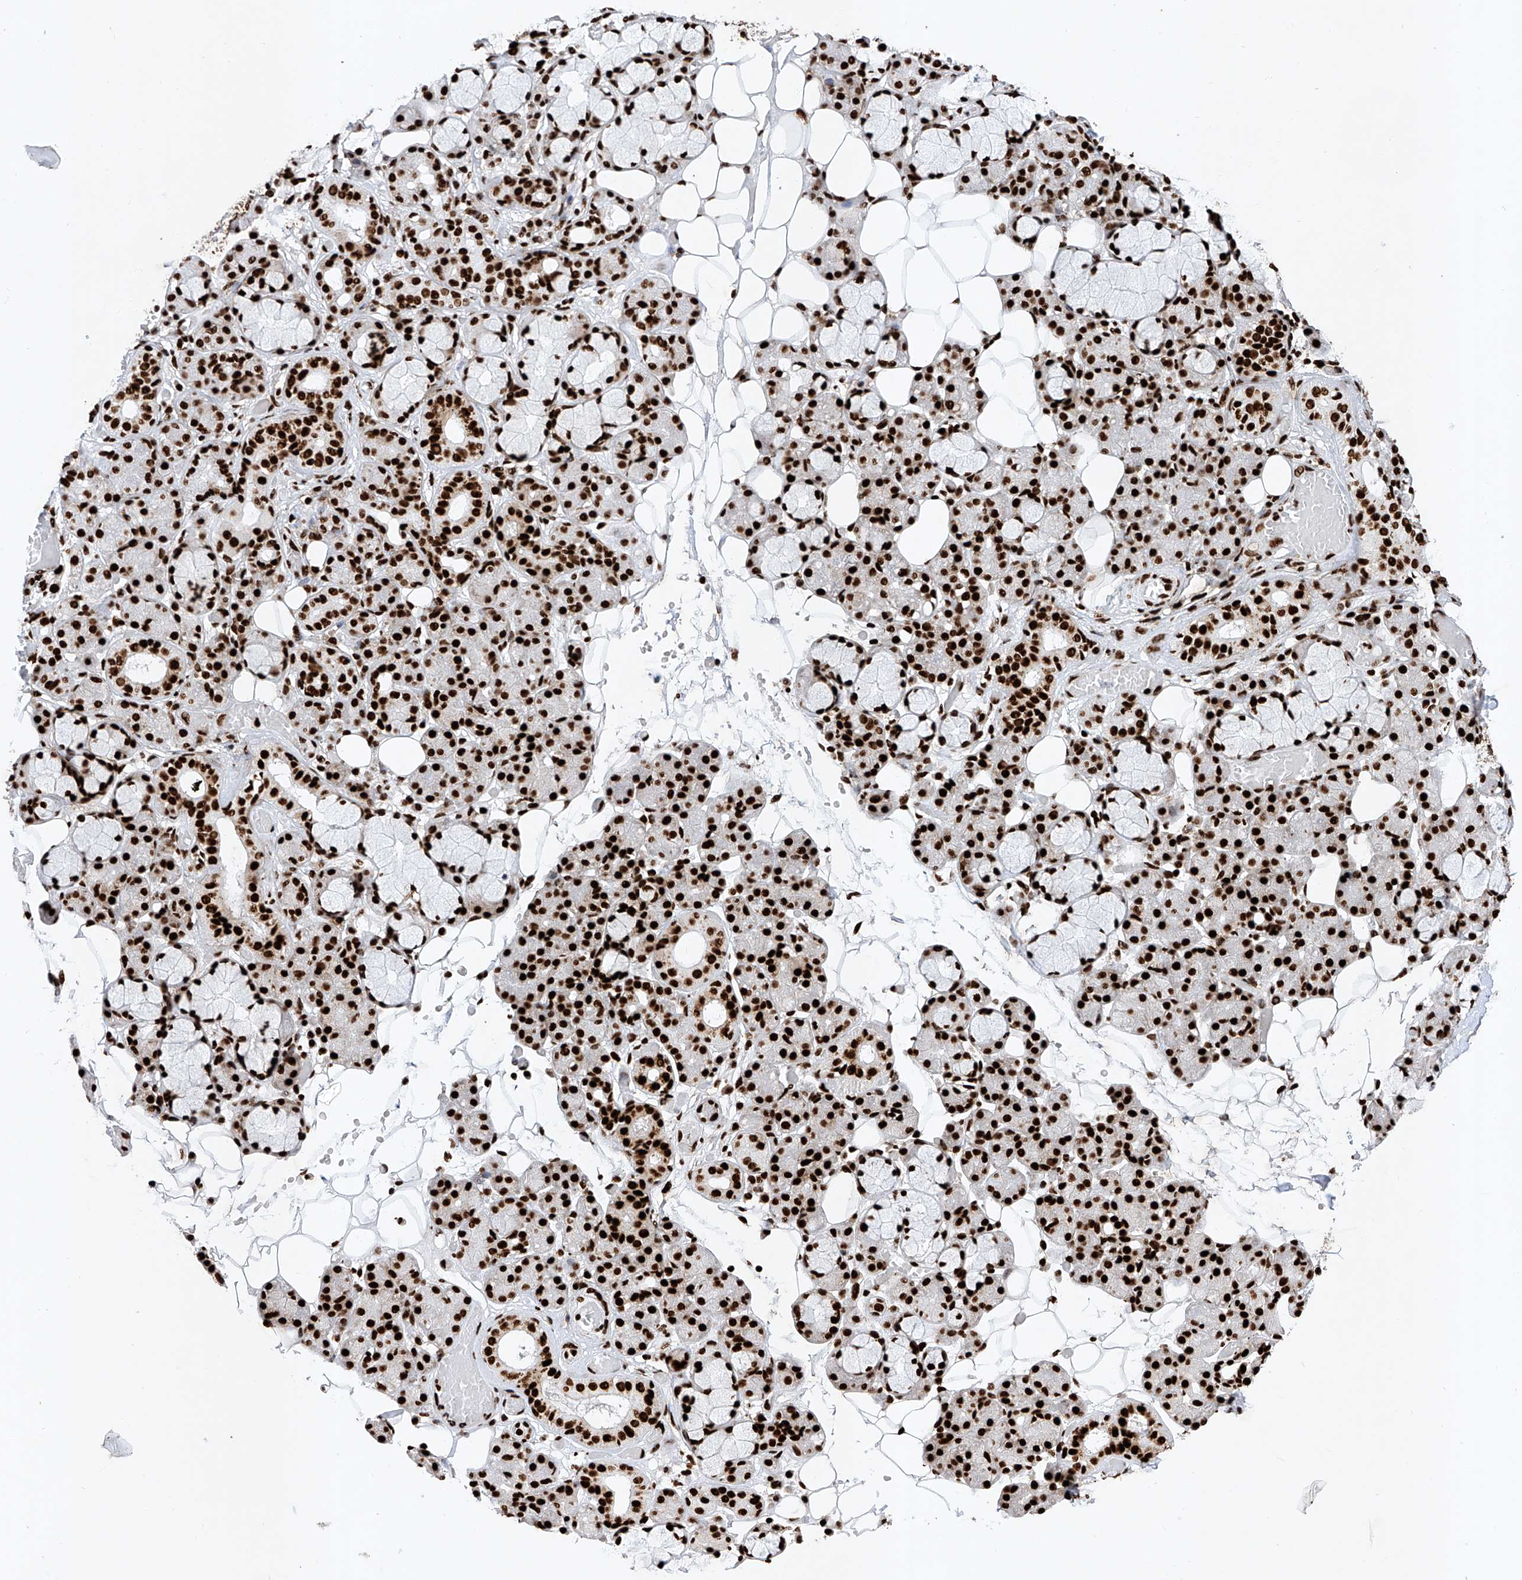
{"staining": {"intensity": "strong", "quantity": ">75%", "location": "nuclear"}, "tissue": "salivary gland", "cell_type": "Glandular cells", "image_type": "normal", "snomed": [{"axis": "morphology", "description": "Normal tissue, NOS"}, {"axis": "topography", "description": "Salivary gland"}], "caption": "A high amount of strong nuclear expression is identified in approximately >75% of glandular cells in unremarkable salivary gland. (DAB (3,3'-diaminobenzidine) = brown stain, brightfield microscopy at high magnification).", "gene": "SRSF6", "patient": {"sex": "male", "age": 63}}